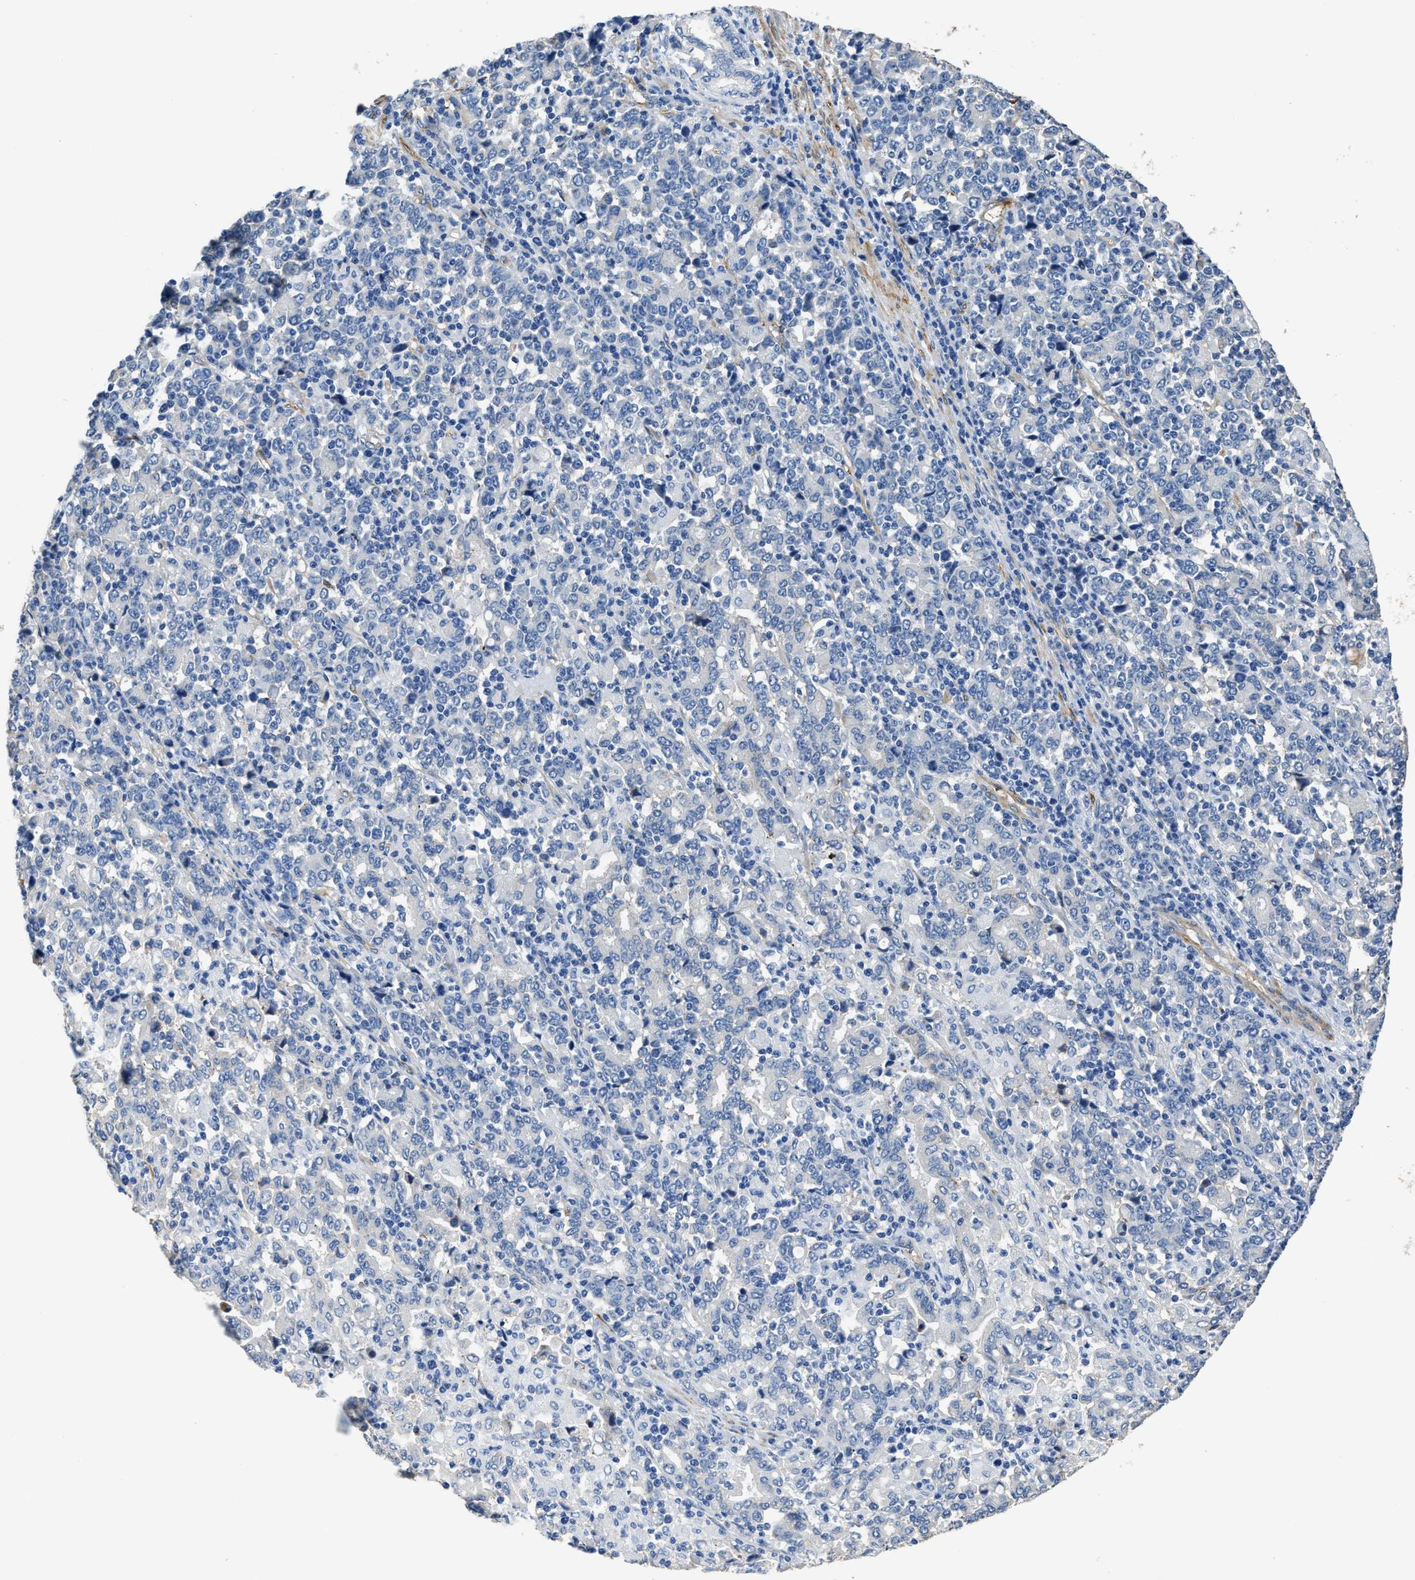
{"staining": {"intensity": "negative", "quantity": "none", "location": "none"}, "tissue": "stomach cancer", "cell_type": "Tumor cells", "image_type": "cancer", "snomed": [{"axis": "morphology", "description": "Adenocarcinoma, NOS"}, {"axis": "topography", "description": "Stomach, upper"}], "caption": "This micrograph is of stomach adenocarcinoma stained with immunohistochemistry to label a protein in brown with the nuclei are counter-stained blue. There is no expression in tumor cells.", "gene": "ZSWIM5", "patient": {"sex": "male", "age": 69}}